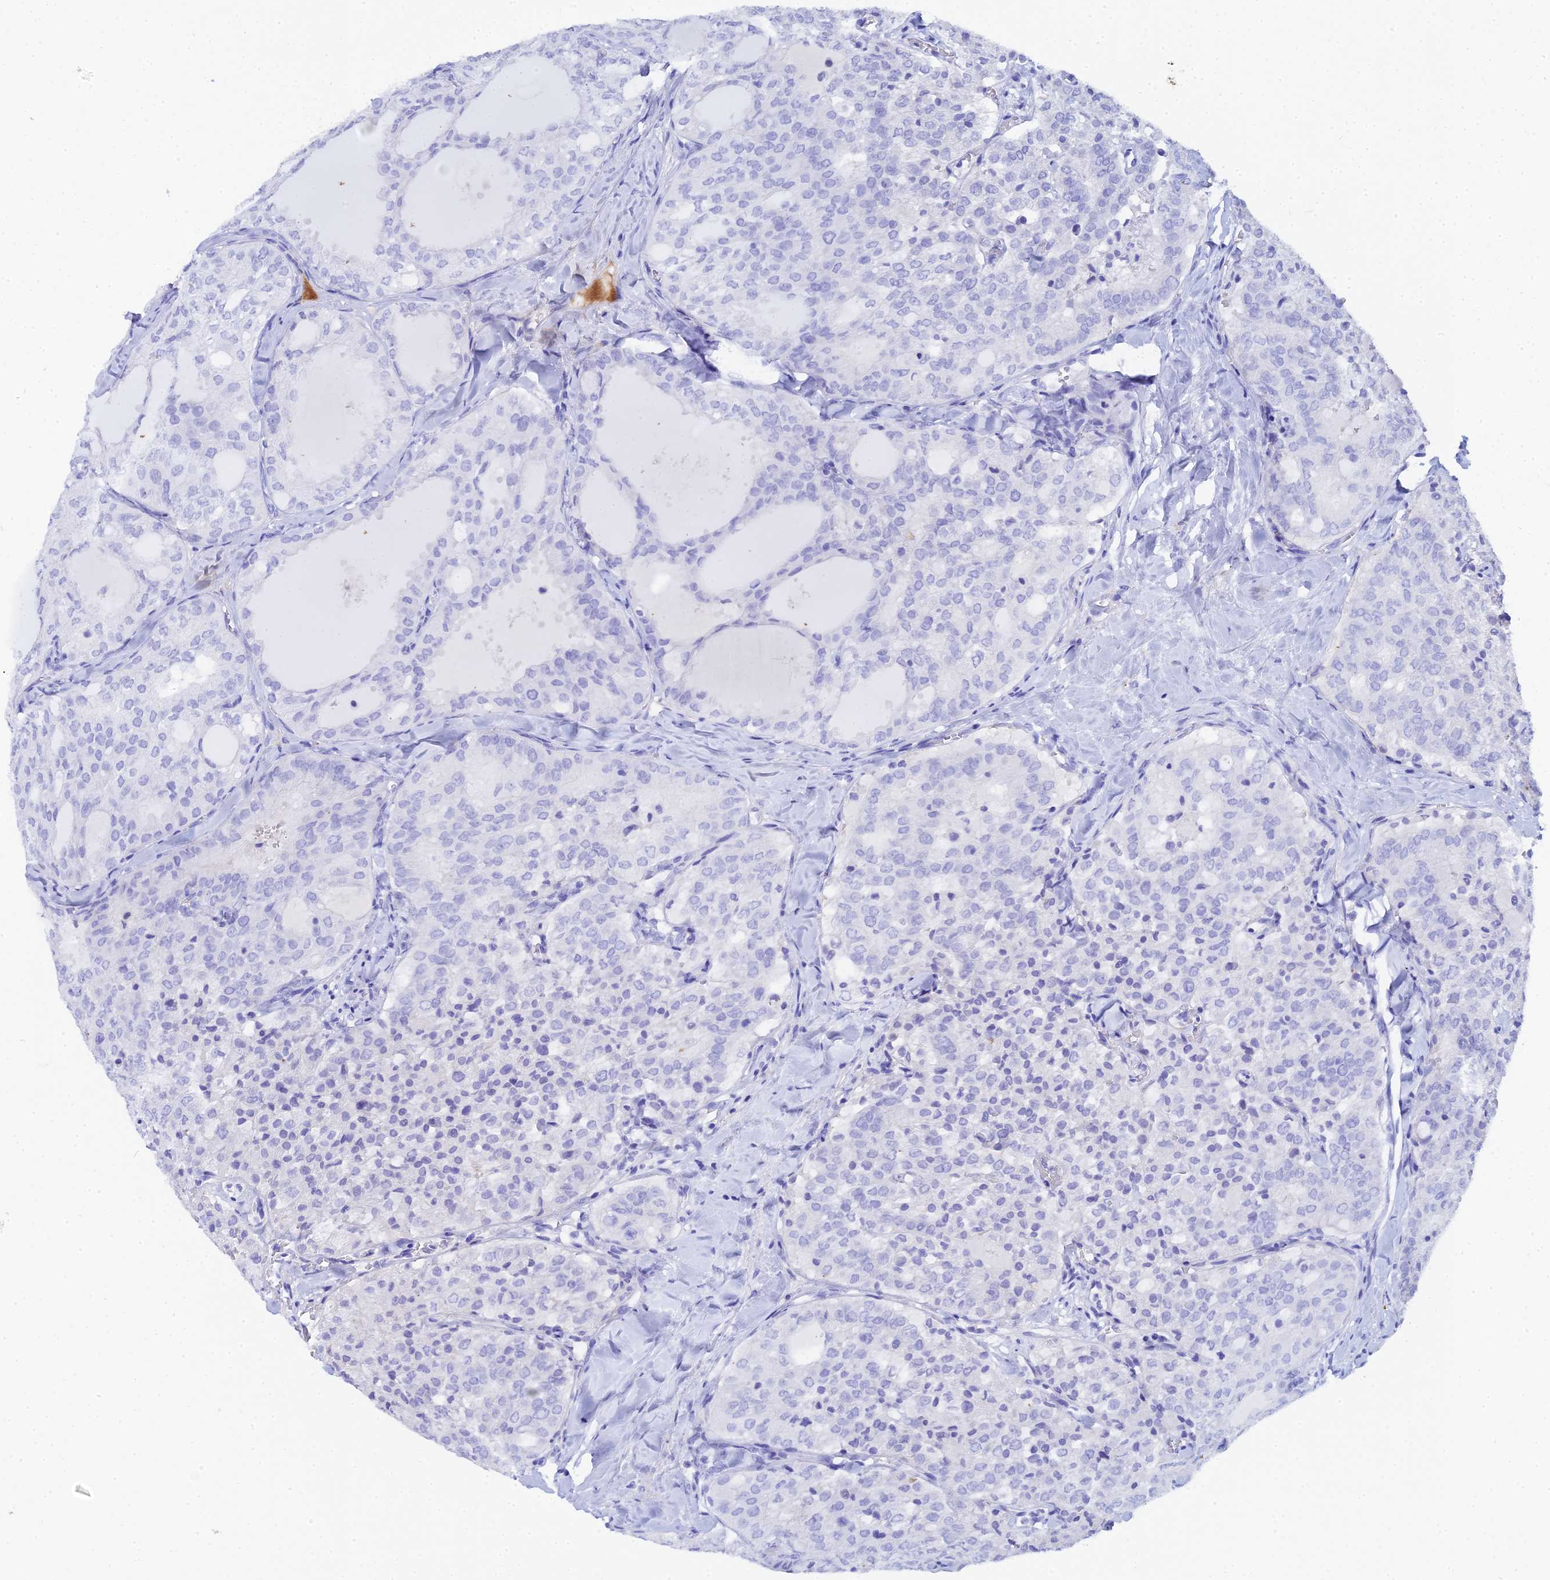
{"staining": {"intensity": "negative", "quantity": "none", "location": "none"}, "tissue": "thyroid cancer", "cell_type": "Tumor cells", "image_type": "cancer", "snomed": [{"axis": "morphology", "description": "Follicular adenoma carcinoma, NOS"}, {"axis": "topography", "description": "Thyroid gland"}], "caption": "This is an IHC micrograph of human thyroid follicular adenoma carcinoma. There is no expression in tumor cells.", "gene": "CELA3A", "patient": {"sex": "male", "age": 75}}